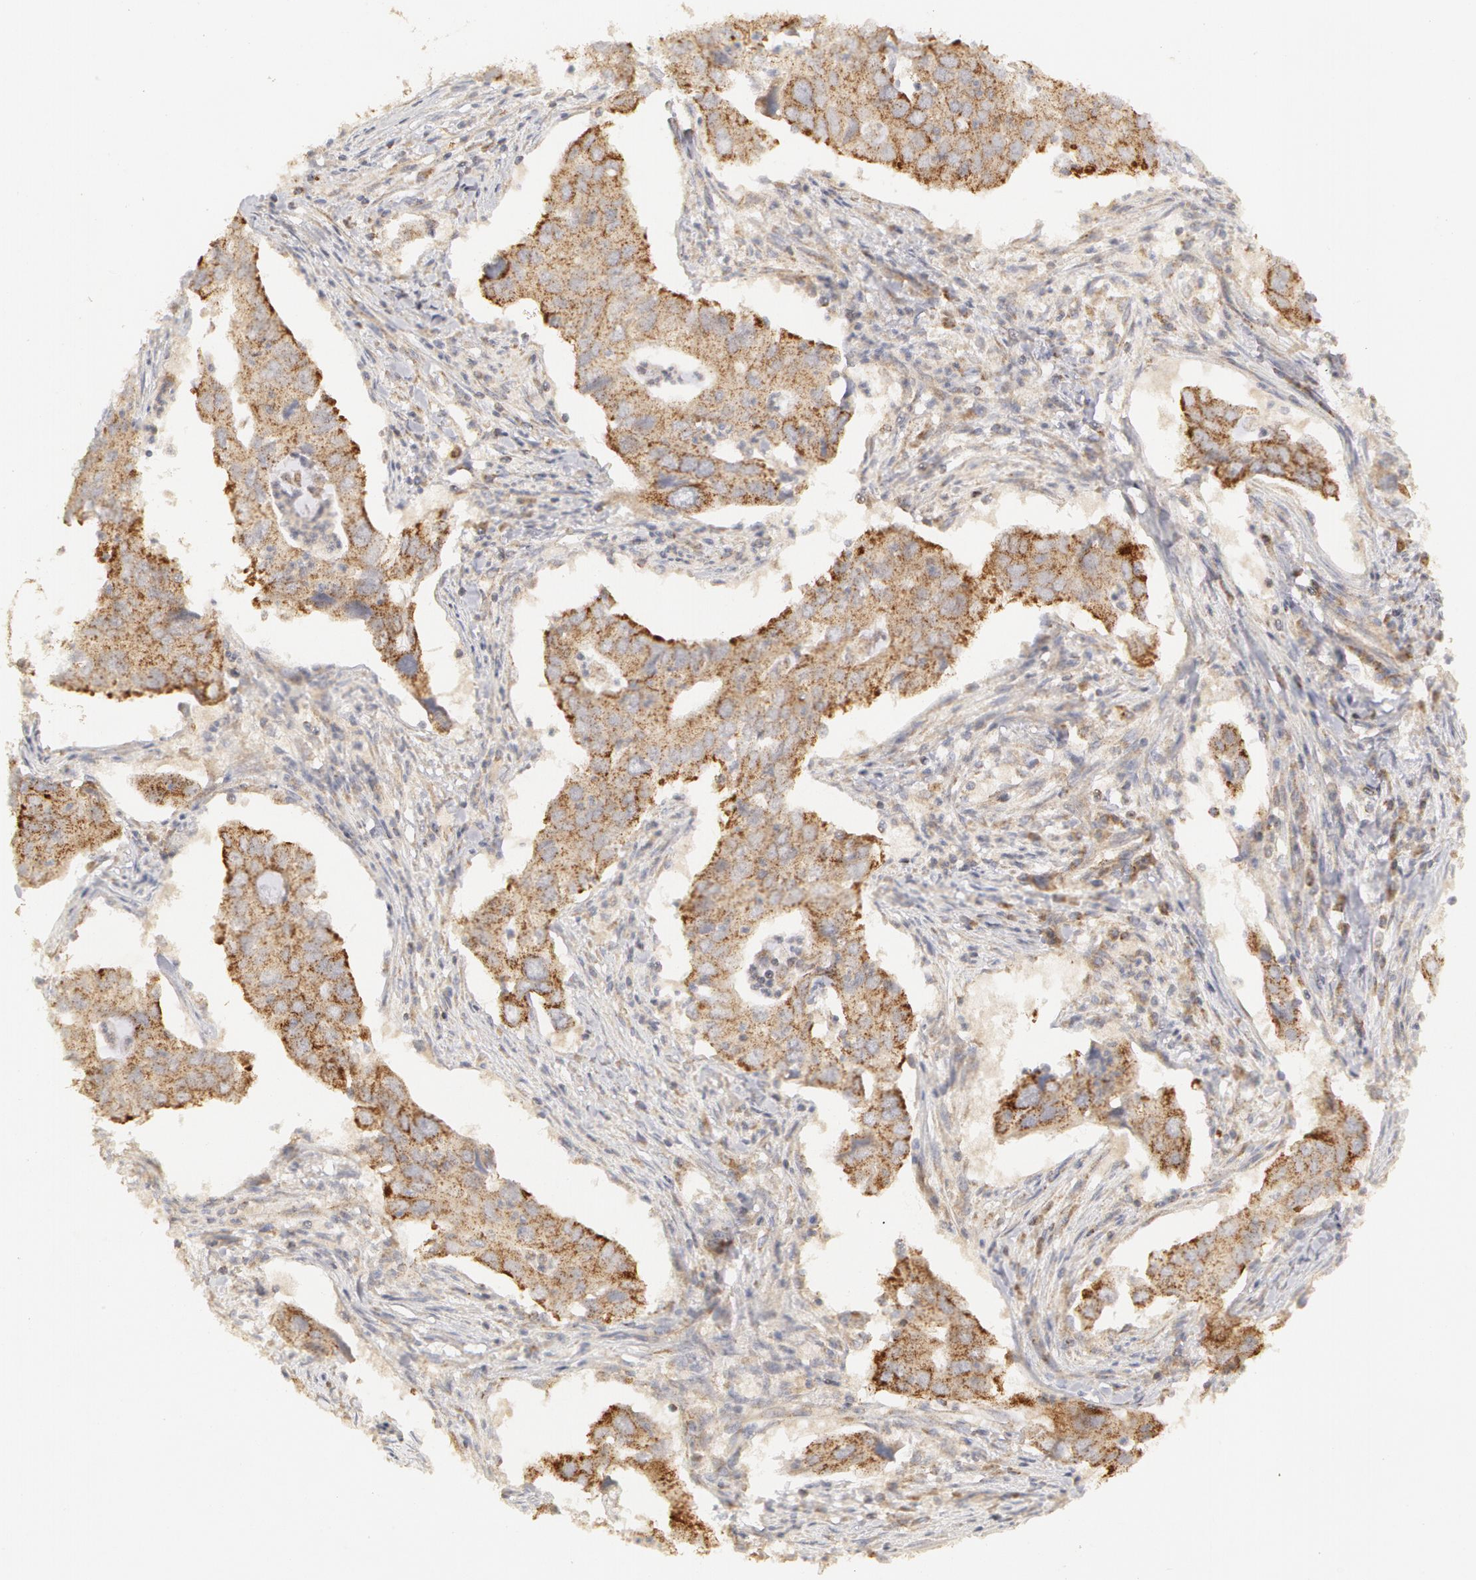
{"staining": {"intensity": "moderate", "quantity": "25%-75%", "location": "cytoplasmic/membranous"}, "tissue": "lung cancer", "cell_type": "Tumor cells", "image_type": "cancer", "snomed": [{"axis": "morphology", "description": "Adenocarcinoma, NOS"}, {"axis": "topography", "description": "Lung"}], "caption": "High-magnification brightfield microscopy of lung adenocarcinoma stained with DAB (brown) and counterstained with hematoxylin (blue). tumor cells exhibit moderate cytoplasmic/membranous expression is present in approximately25%-75% of cells.", "gene": "ADPRH", "patient": {"sex": "male", "age": 48}}